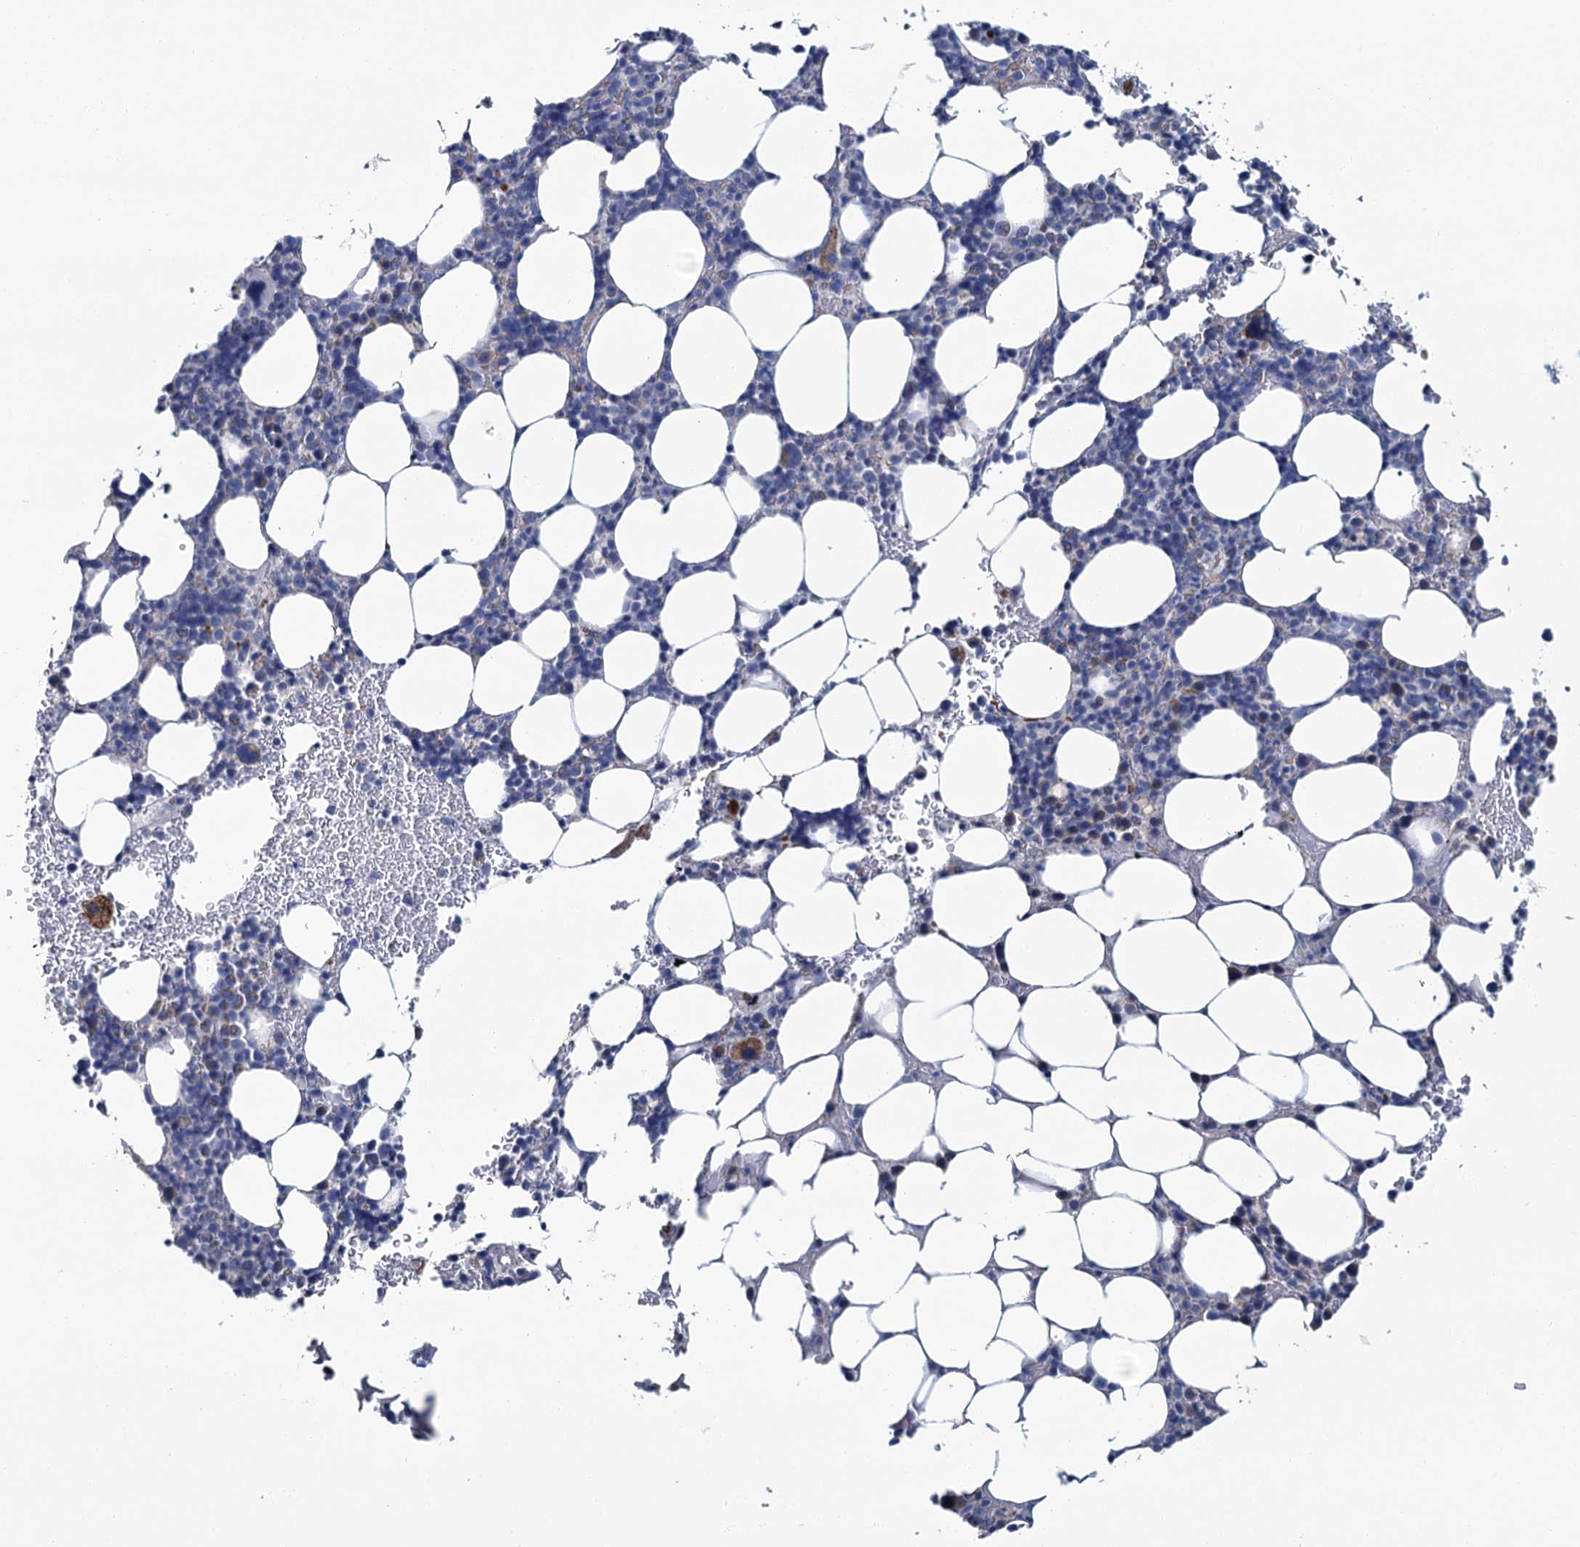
{"staining": {"intensity": "moderate", "quantity": "<25%", "location": "cytoplasmic/membranous"}, "tissue": "bone marrow", "cell_type": "Hematopoietic cells", "image_type": "normal", "snomed": [{"axis": "morphology", "description": "Normal tissue, NOS"}, {"axis": "topography", "description": "Bone marrow"}], "caption": "Hematopoietic cells demonstrate low levels of moderate cytoplasmic/membranous expression in about <25% of cells in normal human bone marrow.", "gene": "SNCB", "patient": {"sex": "male", "age": 78}}